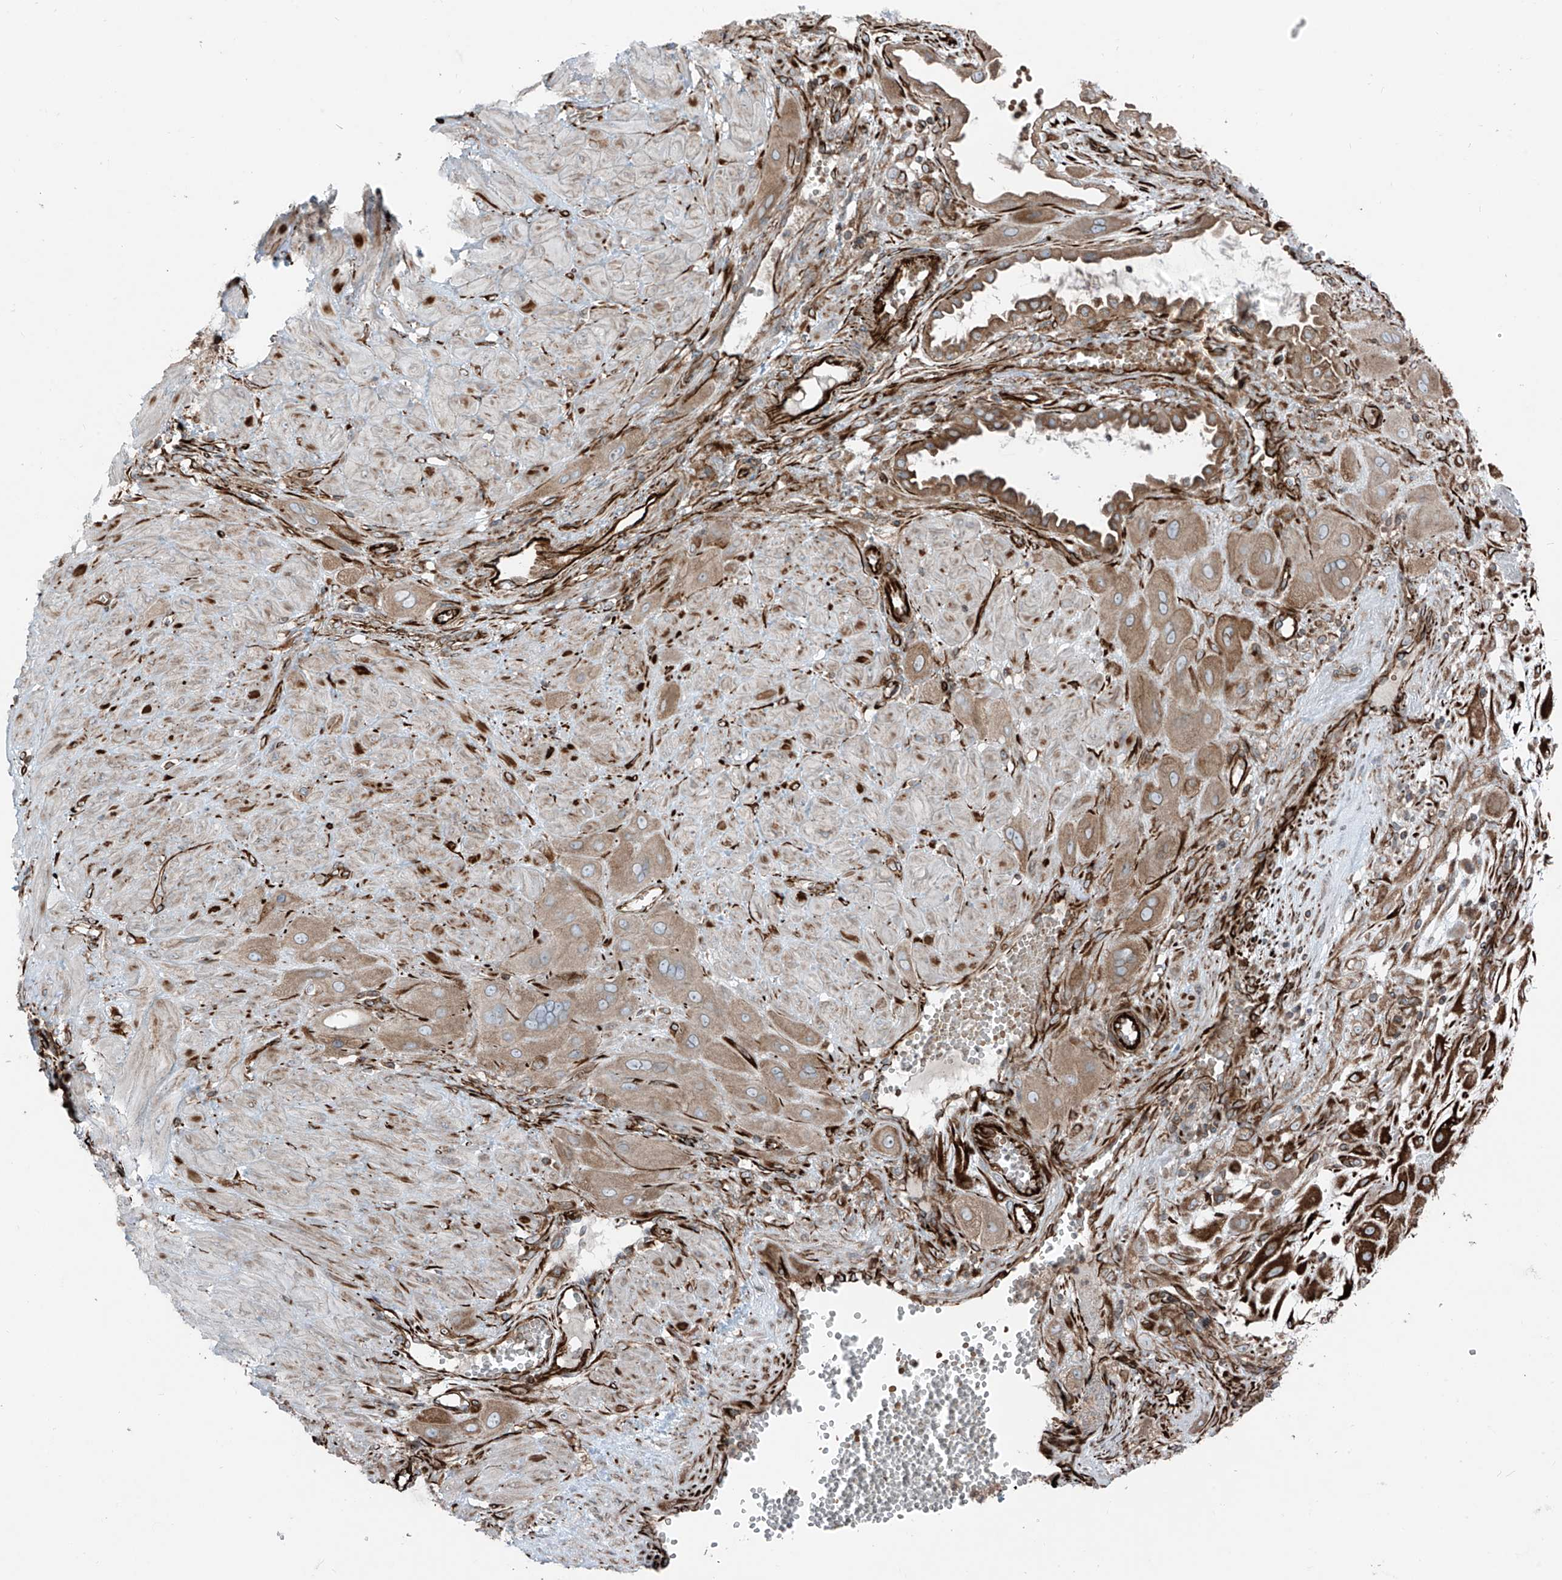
{"staining": {"intensity": "moderate", "quantity": ">75%", "location": "cytoplasmic/membranous"}, "tissue": "cervical cancer", "cell_type": "Tumor cells", "image_type": "cancer", "snomed": [{"axis": "morphology", "description": "Squamous cell carcinoma, NOS"}, {"axis": "topography", "description": "Cervix"}], "caption": "Immunohistochemistry (IHC) of cervical cancer (squamous cell carcinoma) displays medium levels of moderate cytoplasmic/membranous expression in about >75% of tumor cells.", "gene": "ERLEC1", "patient": {"sex": "female", "age": 34}}